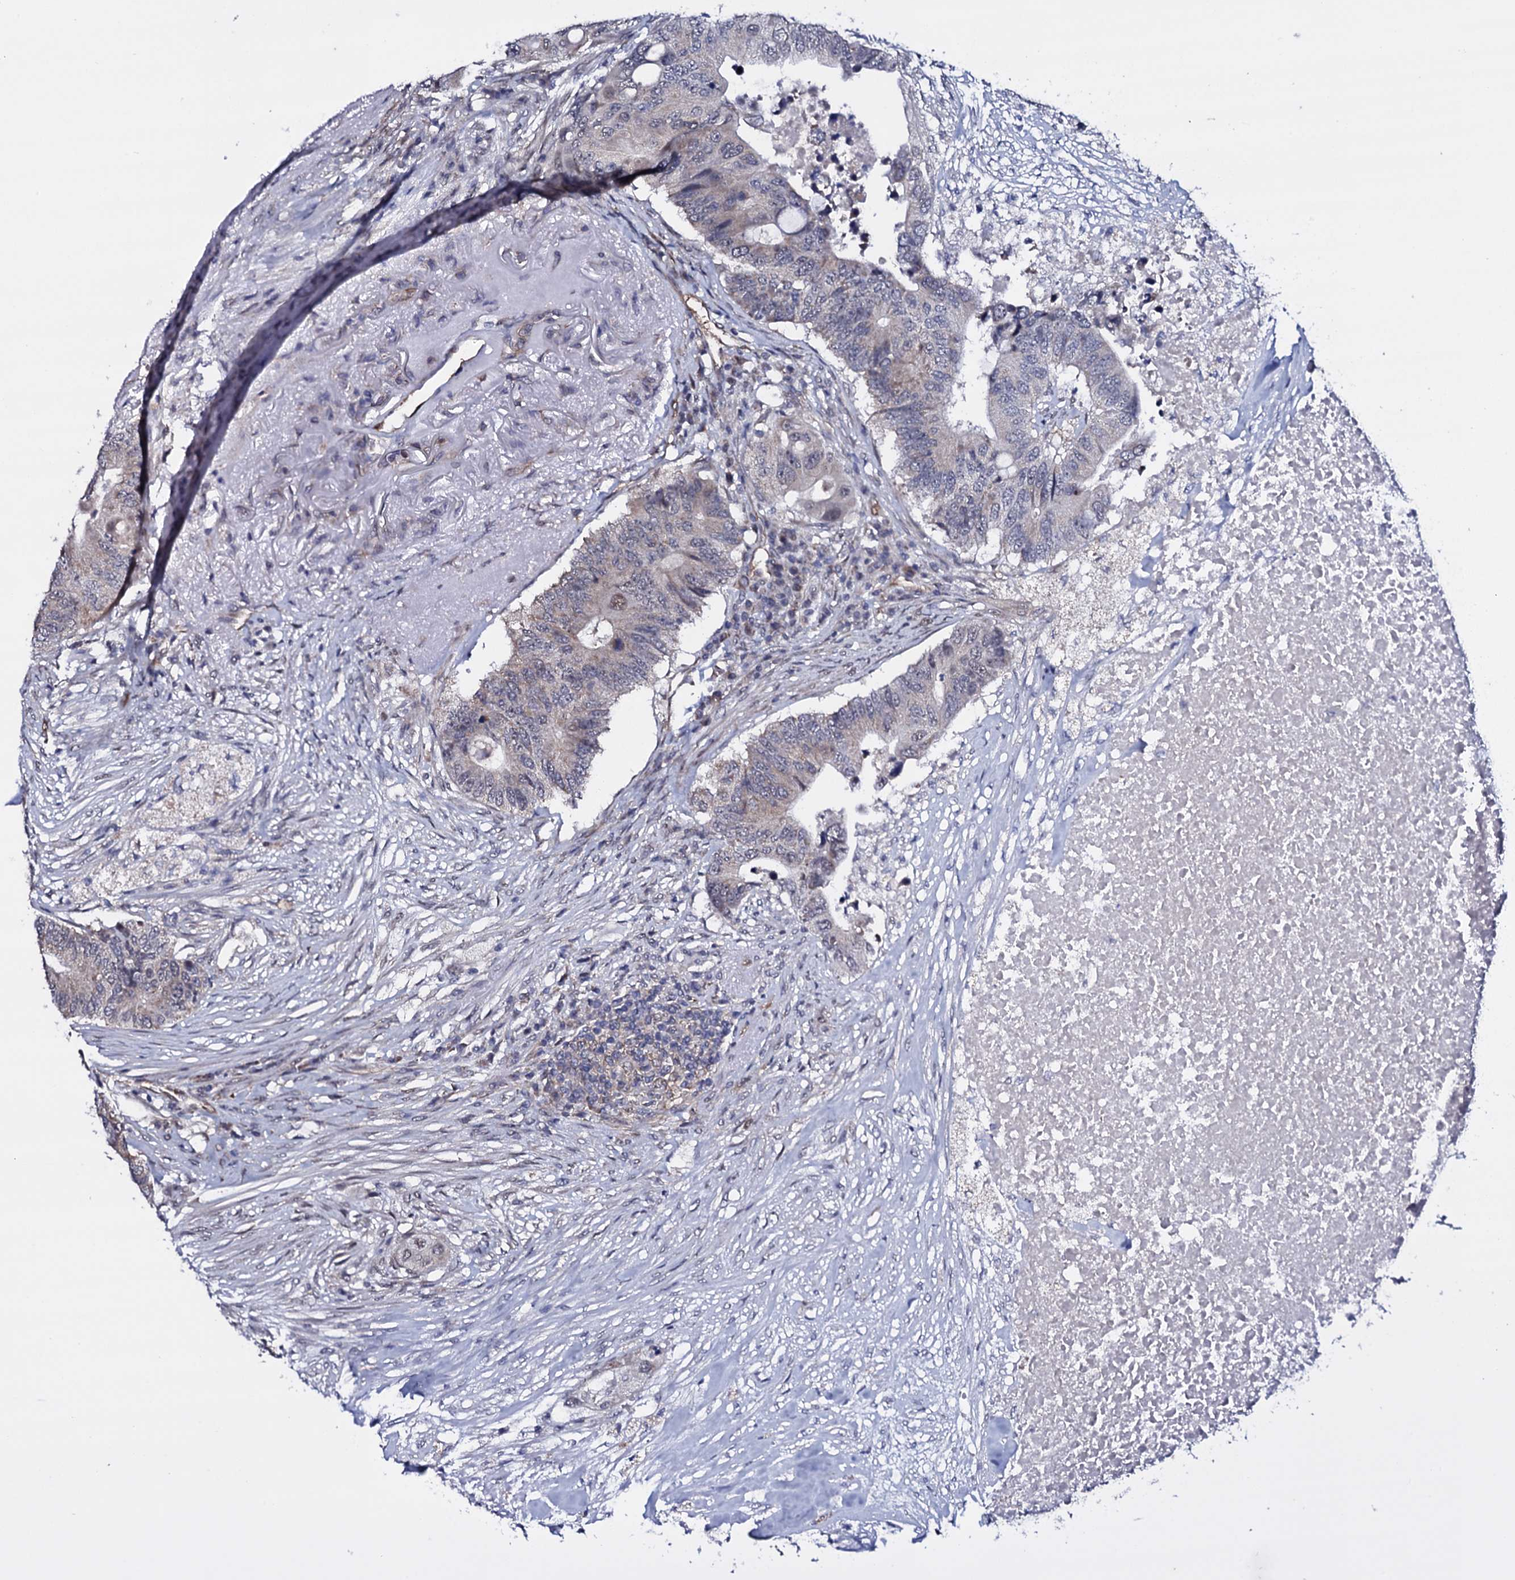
{"staining": {"intensity": "negative", "quantity": "none", "location": "none"}, "tissue": "colorectal cancer", "cell_type": "Tumor cells", "image_type": "cancer", "snomed": [{"axis": "morphology", "description": "Adenocarcinoma, NOS"}, {"axis": "topography", "description": "Colon"}], "caption": "The histopathology image reveals no significant staining in tumor cells of colorectal cancer.", "gene": "GAREM1", "patient": {"sex": "male", "age": 71}}